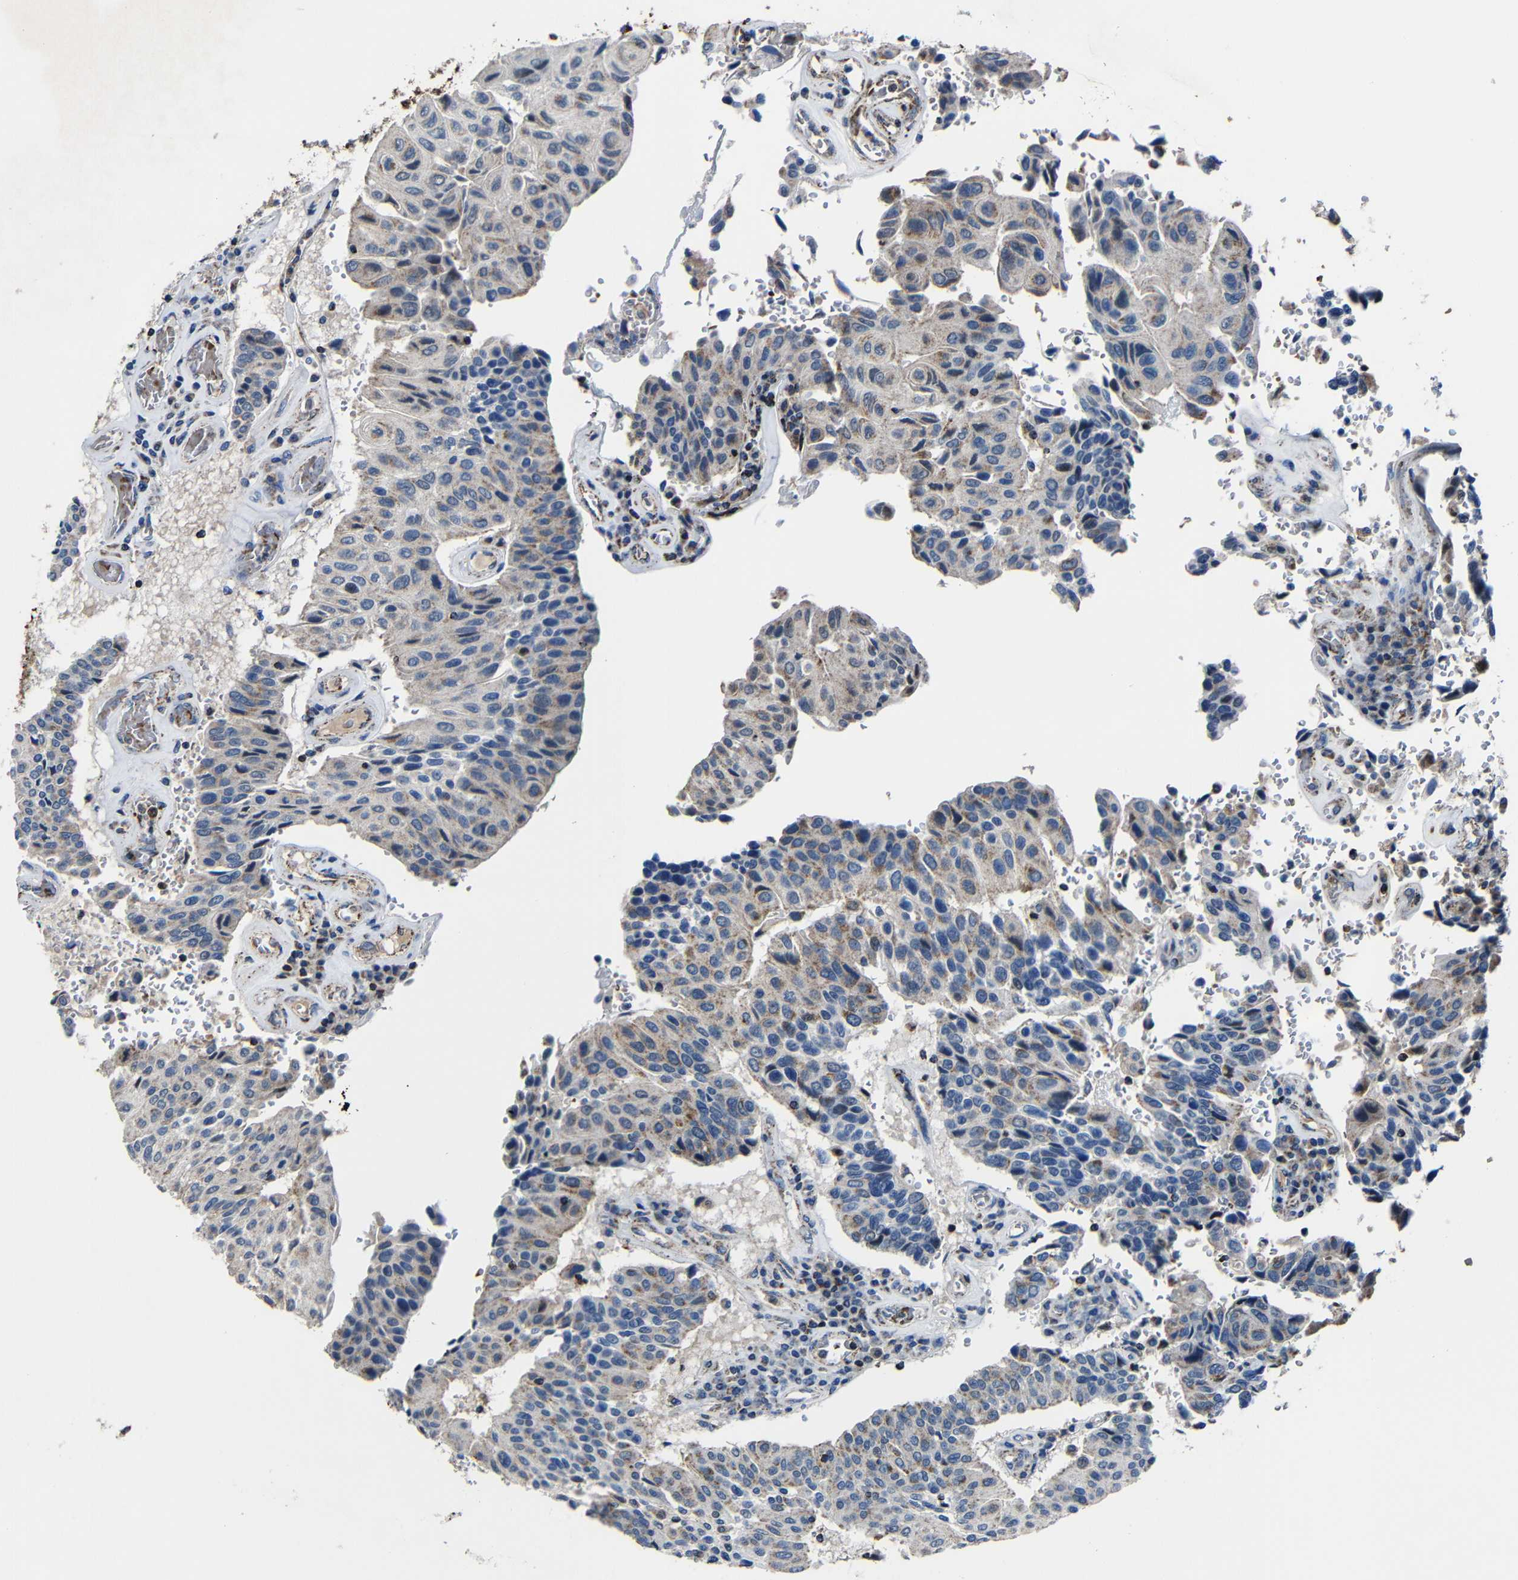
{"staining": {"intensity": "weak", "quantity": "25%-75%", "location": "cytoplasmic/membranous"}, "tissue": "urothelial cancer", "cell_type": "Tumor cells", "image_type": "cancer", "snomed": [{"axis": "morphology", "description": "Urothelial carcinoma, High grade"}, {"axis": "topography", "description": "Urinary bladder"}], "caption": "Urothelial cancer stained for a protein displays weak cytoplasmic/membranous positivity in tumor cells. The protein is stained brown, and the nuclei are stained in blue (DAB (3,3'-diaminobenzidine) IHC with brightfield microscopy, high magnification).", "gene": "CA5B", "patient": {"sex": "male", "age": 66}}